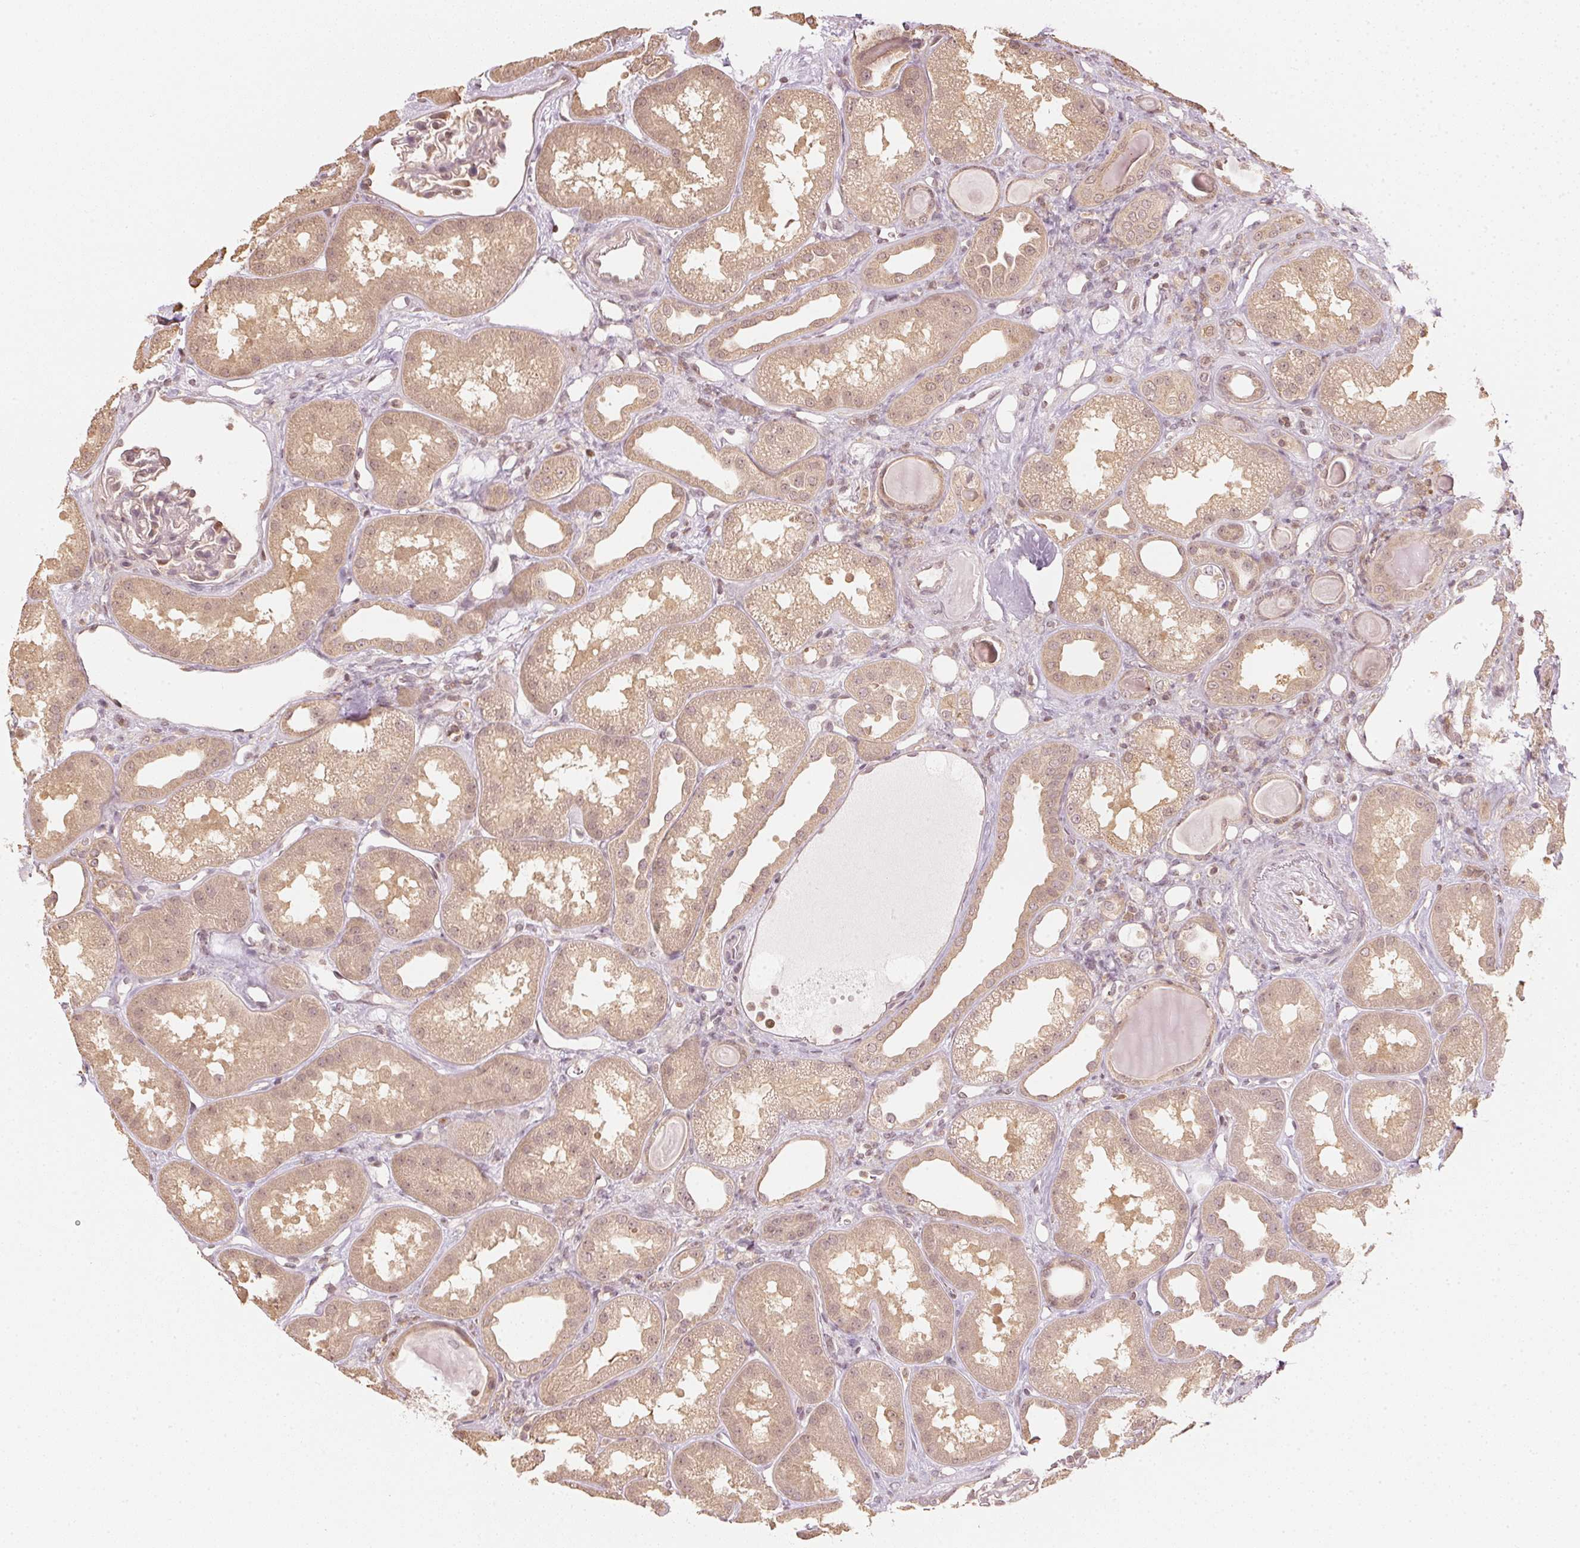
{"staining": {"intensity": "weak", "quantity": "25%-75%", "location": "cytoplasmic/membranous,nuclear"}, "tissue": "kidney", "cell_type": "Cells in glomeruli", "image_type": "normal", "snomed": [{"axis": "morphology", "description": "Normal tissue, NOS"}, {"axis": "topography", "description": "Kidney"}], "caption": "Immunohistochemistry micrograph of unremarkable kidney stained for a protein (brown), which shows low levels of weak cytoplasmic/membranous,nuclear staining in about 25%-75% of cells in glomeruli.", "gene": "UBE2L3", "patient": {"sex": "male", "age": 61}}